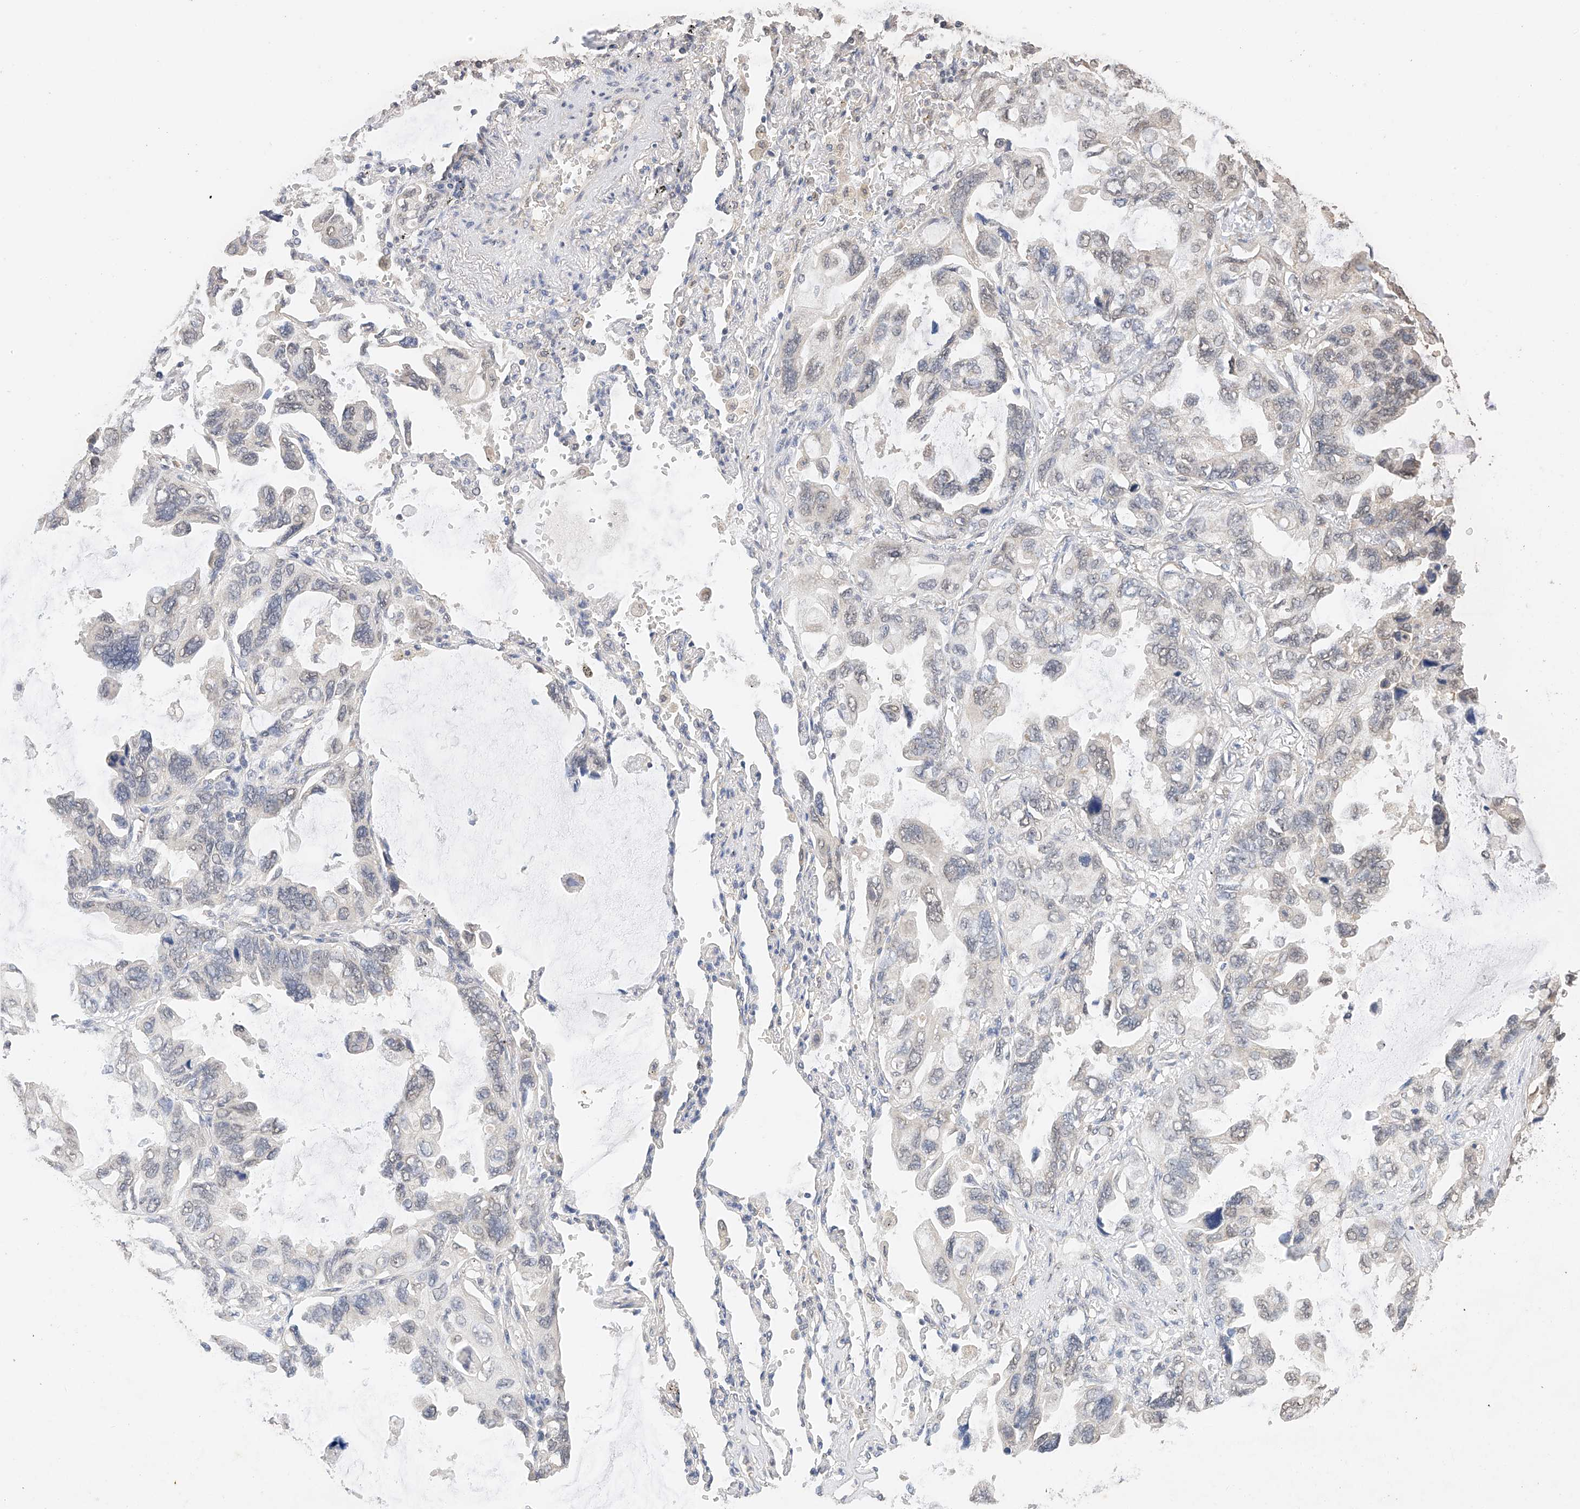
{"staining": {"intensity": "negative", "quantity": "none", "location": "none"}, "tissue": "lung cancer", "cell_type": "Tumor cells", "image_type": "cancer", "snomed": [{"axis": "morphology", "description": "Squamous cell carcinoma, NOS"}, {"axis": "topography", "description": "Lung"}], "caption": "A high-resolution histopathology image shows immunohistochemistry staining of squamous cell carcinoma (lung), which exhibits no significant staining in tumor cells.", "gene": "IL22RA2", "patient": {"sex": "female", "age": 73}}